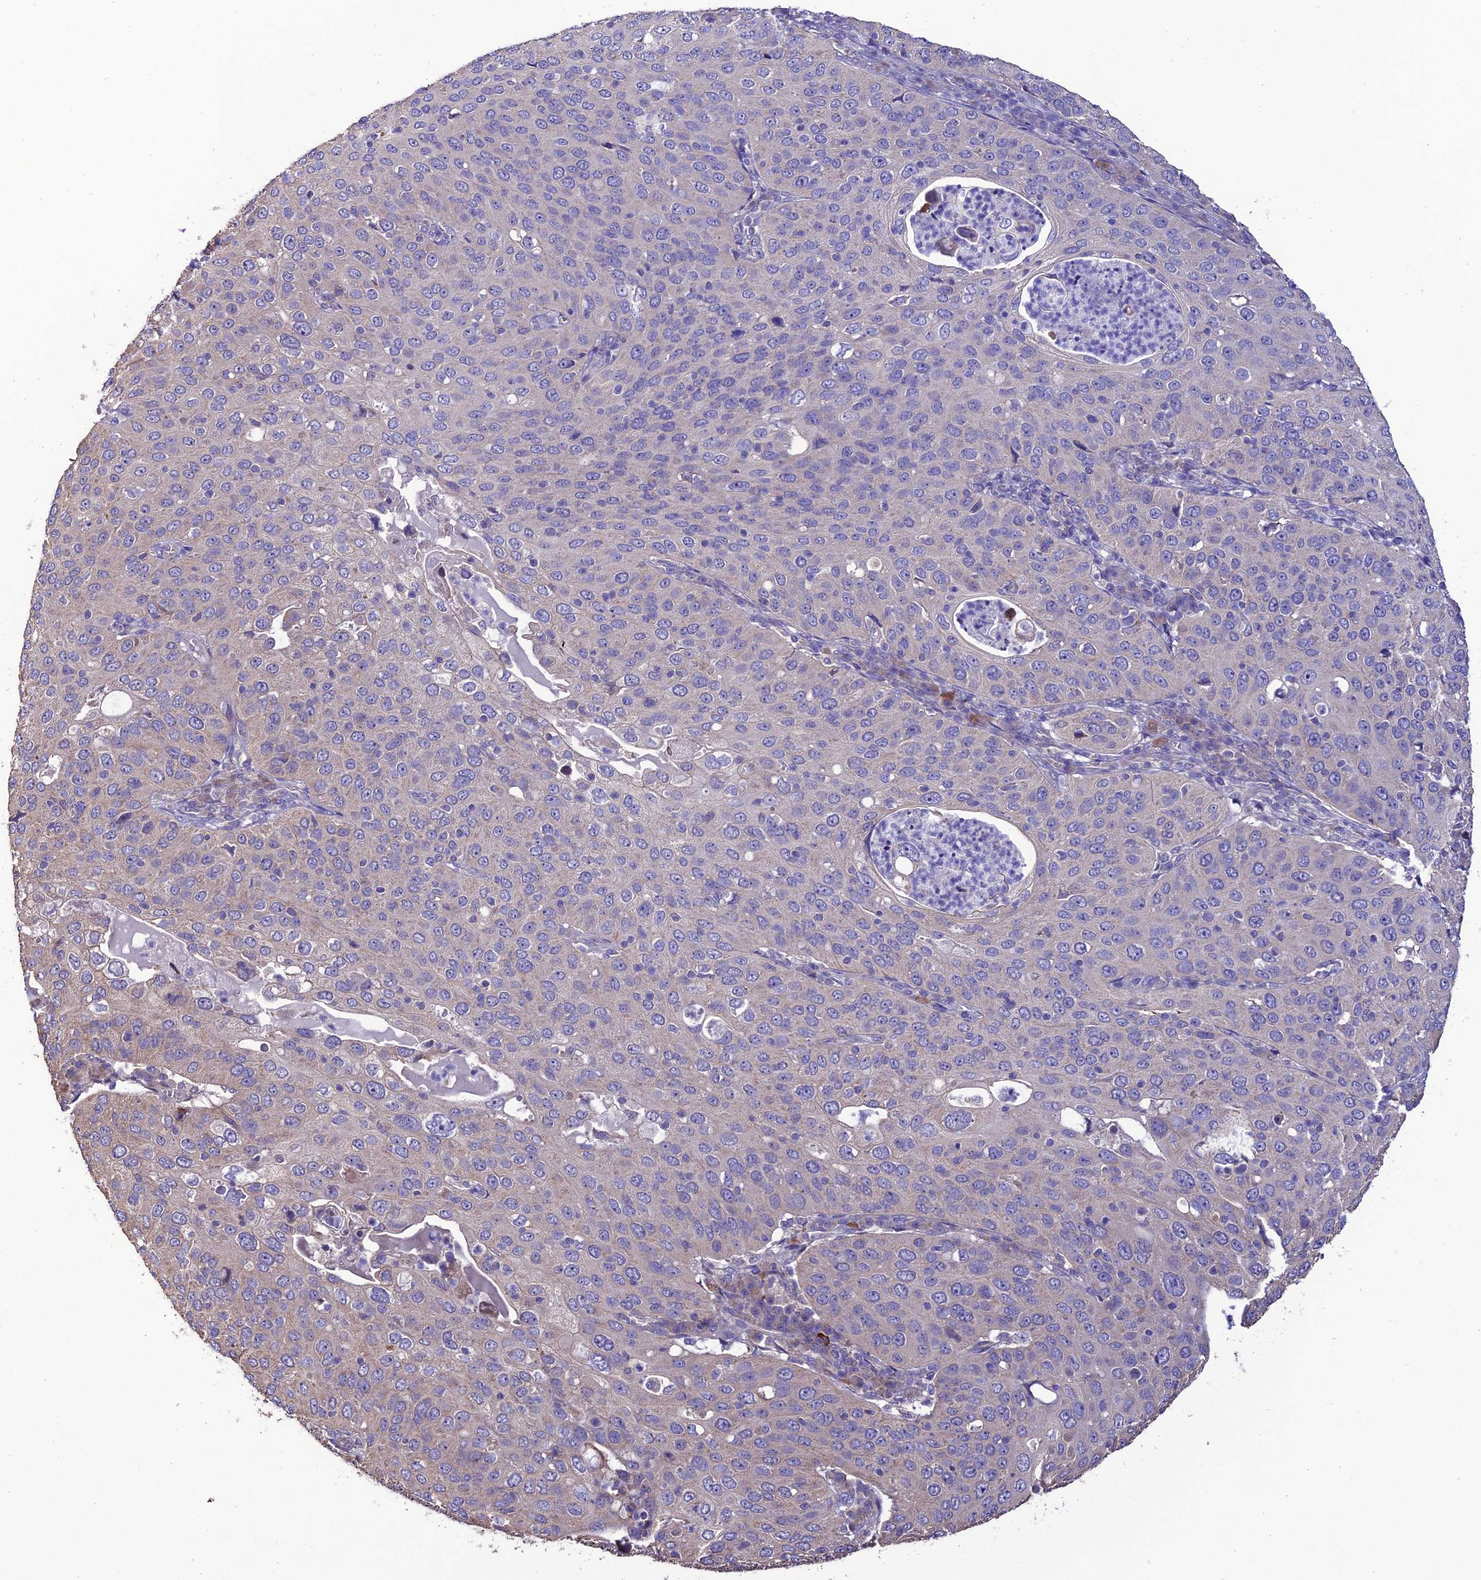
{"staining": {"intensity": "moderate", "quantity": "<25%", "location": "cytoplasmic/membranous"}, "tissue": "cervical cancer", "cell_type": "Tumor cells", "image_type": "cancer", "snomed": [{"axis": "morphology", "description": "Squamous cell carcinoma, NOS"}, {"axis": "topography", "description": "Cervix"}], "caption": "Tumor cells display low levels of moderate cytoplasmic/membranous positivity in about <25% of cells in human cervical cancer (squamous cell carcinoma).", "gene": "HOGA1", "patient": {"sex": "female", "age": 36}}